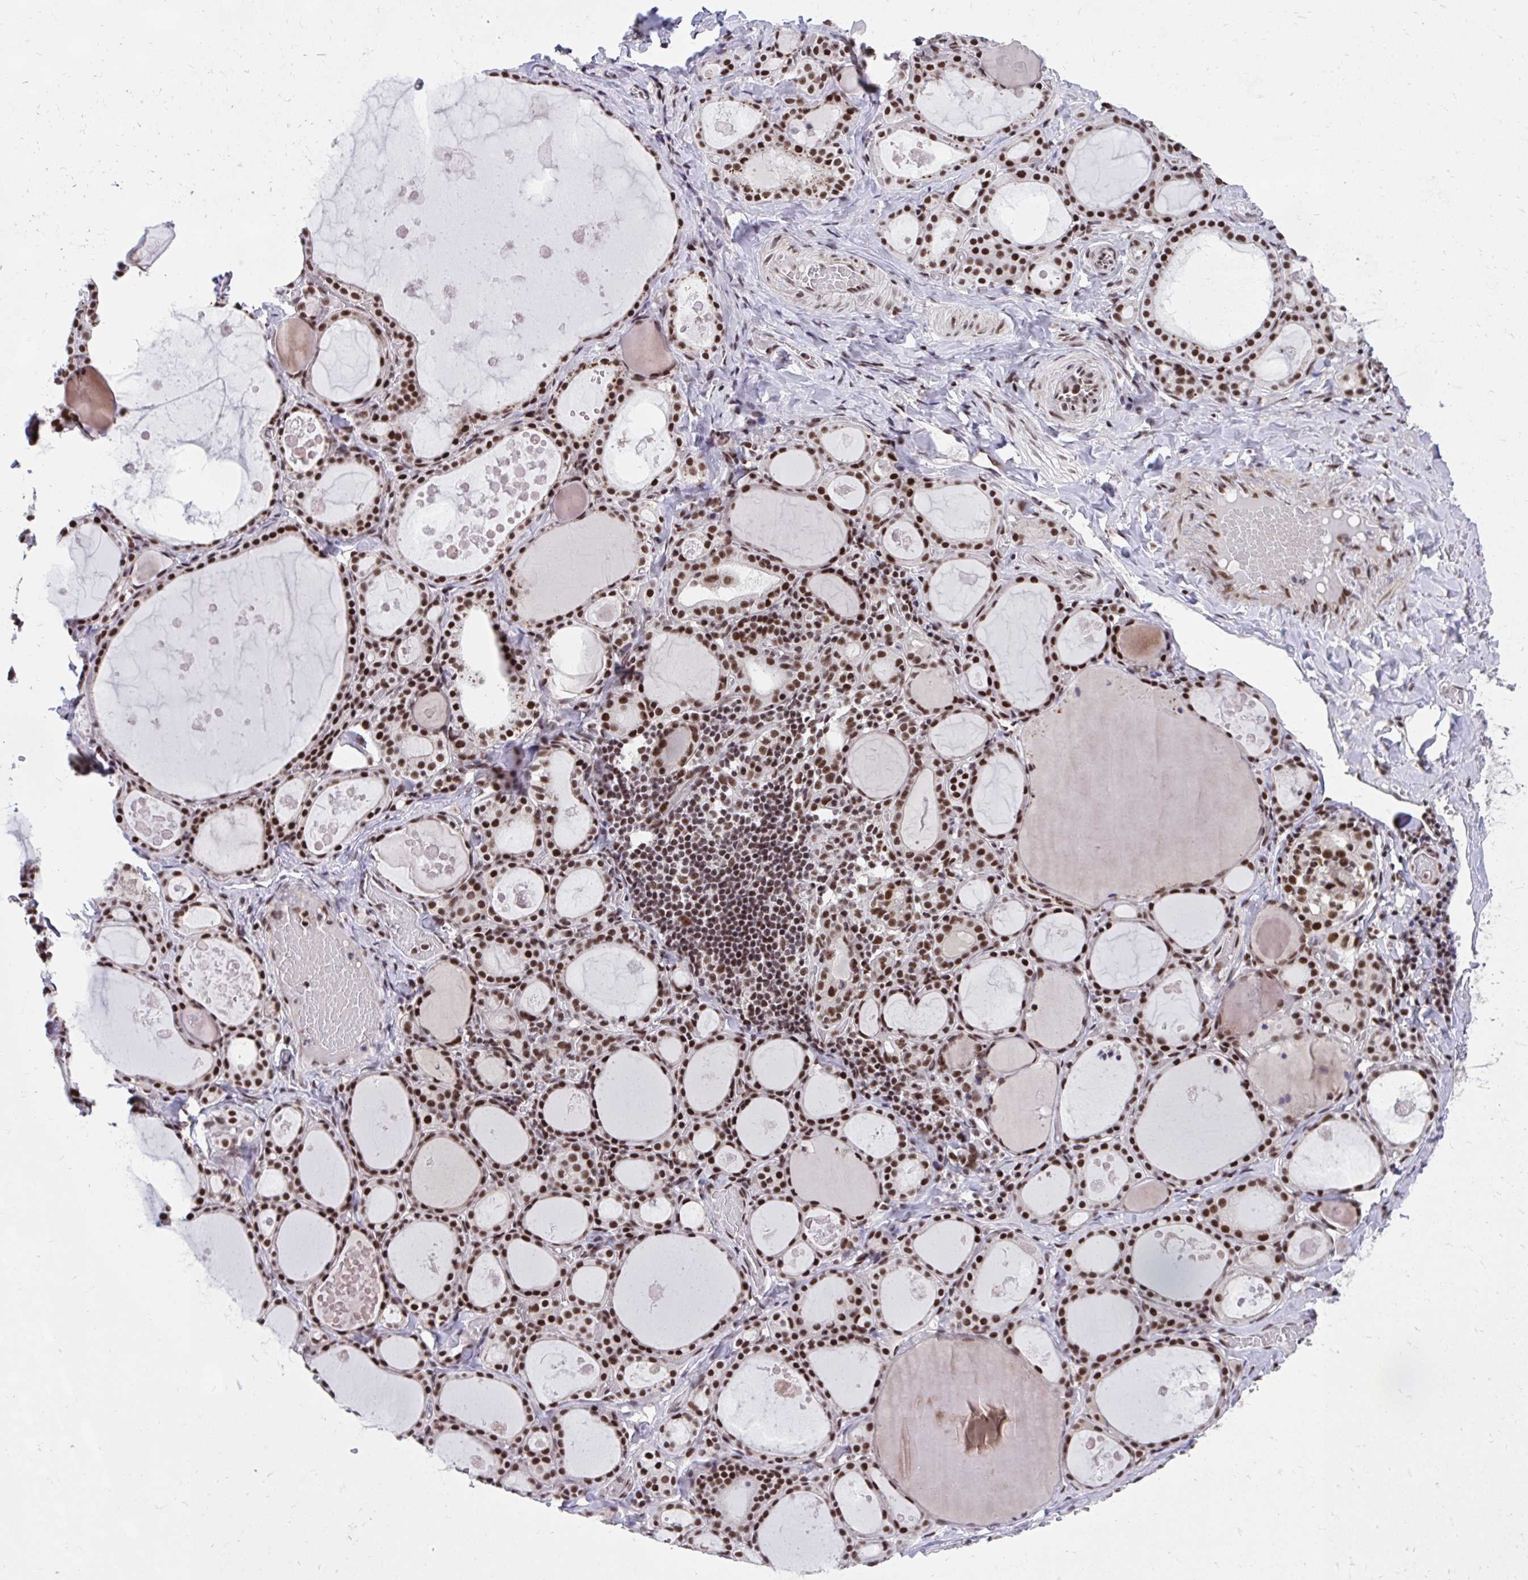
{"staining": {"intensity": "strong", "quantity": ">75%", "location": "nuclear"}, "tissue": "thyroid gland", "cell_type": "Glandular cells", "image_type": "normal", "snomed": [{"axis": "morphology", "description": "Normal tissue, NOS"}, {"axis": "topography", "description": "Thyroid gland"}], "caption": "Strong nuclear staining is seen in approximately >75% of glandular cells in normal thyroid gland.", "gene": "SYNE4", "patient": {"sex": "male", "age": 56}}